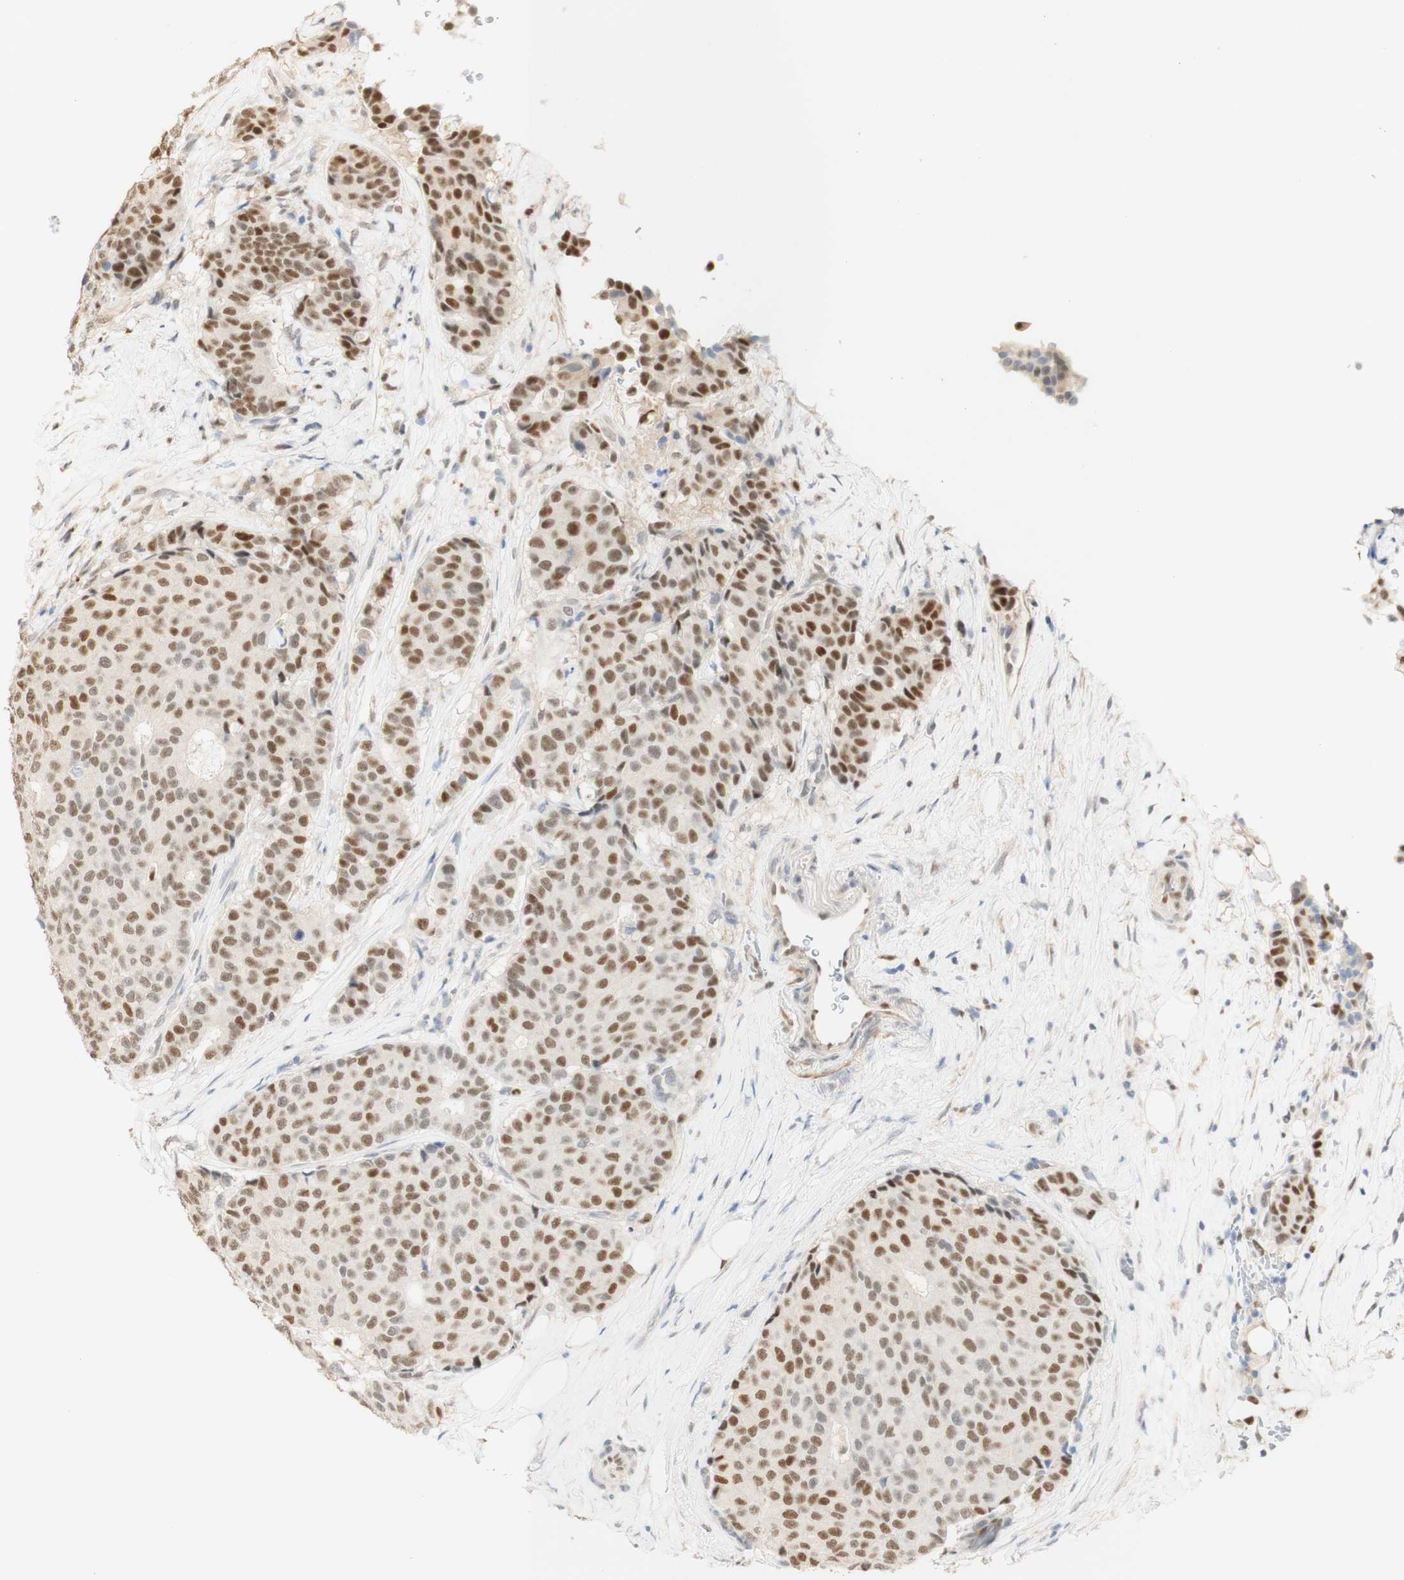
{"staining": {"intensity": "moderate", "quantity": ">75%", "location": "nuclear"}, "tissue": "breast cancer", "cell_type": "Tumor cells", "image_type": "cancer", "snomed": [{"axis": "morphology", "description": "Duct carcinoma"}, {"axis": "topography", "description": "Breast"}], "caption": "Immunohistochemistry (IHC) (DAB) staining of breast cancer (infiltrating ductal carcinoma) reveals moderate nuclear protein expression in about >75% of tumor cells. (DAB (3,3'-diaminobenzidine) = brown stain, brightfield microscopy at high magnification).", "gene": "MAP3K4", "patient": {"sex": "female", "age": 75}}